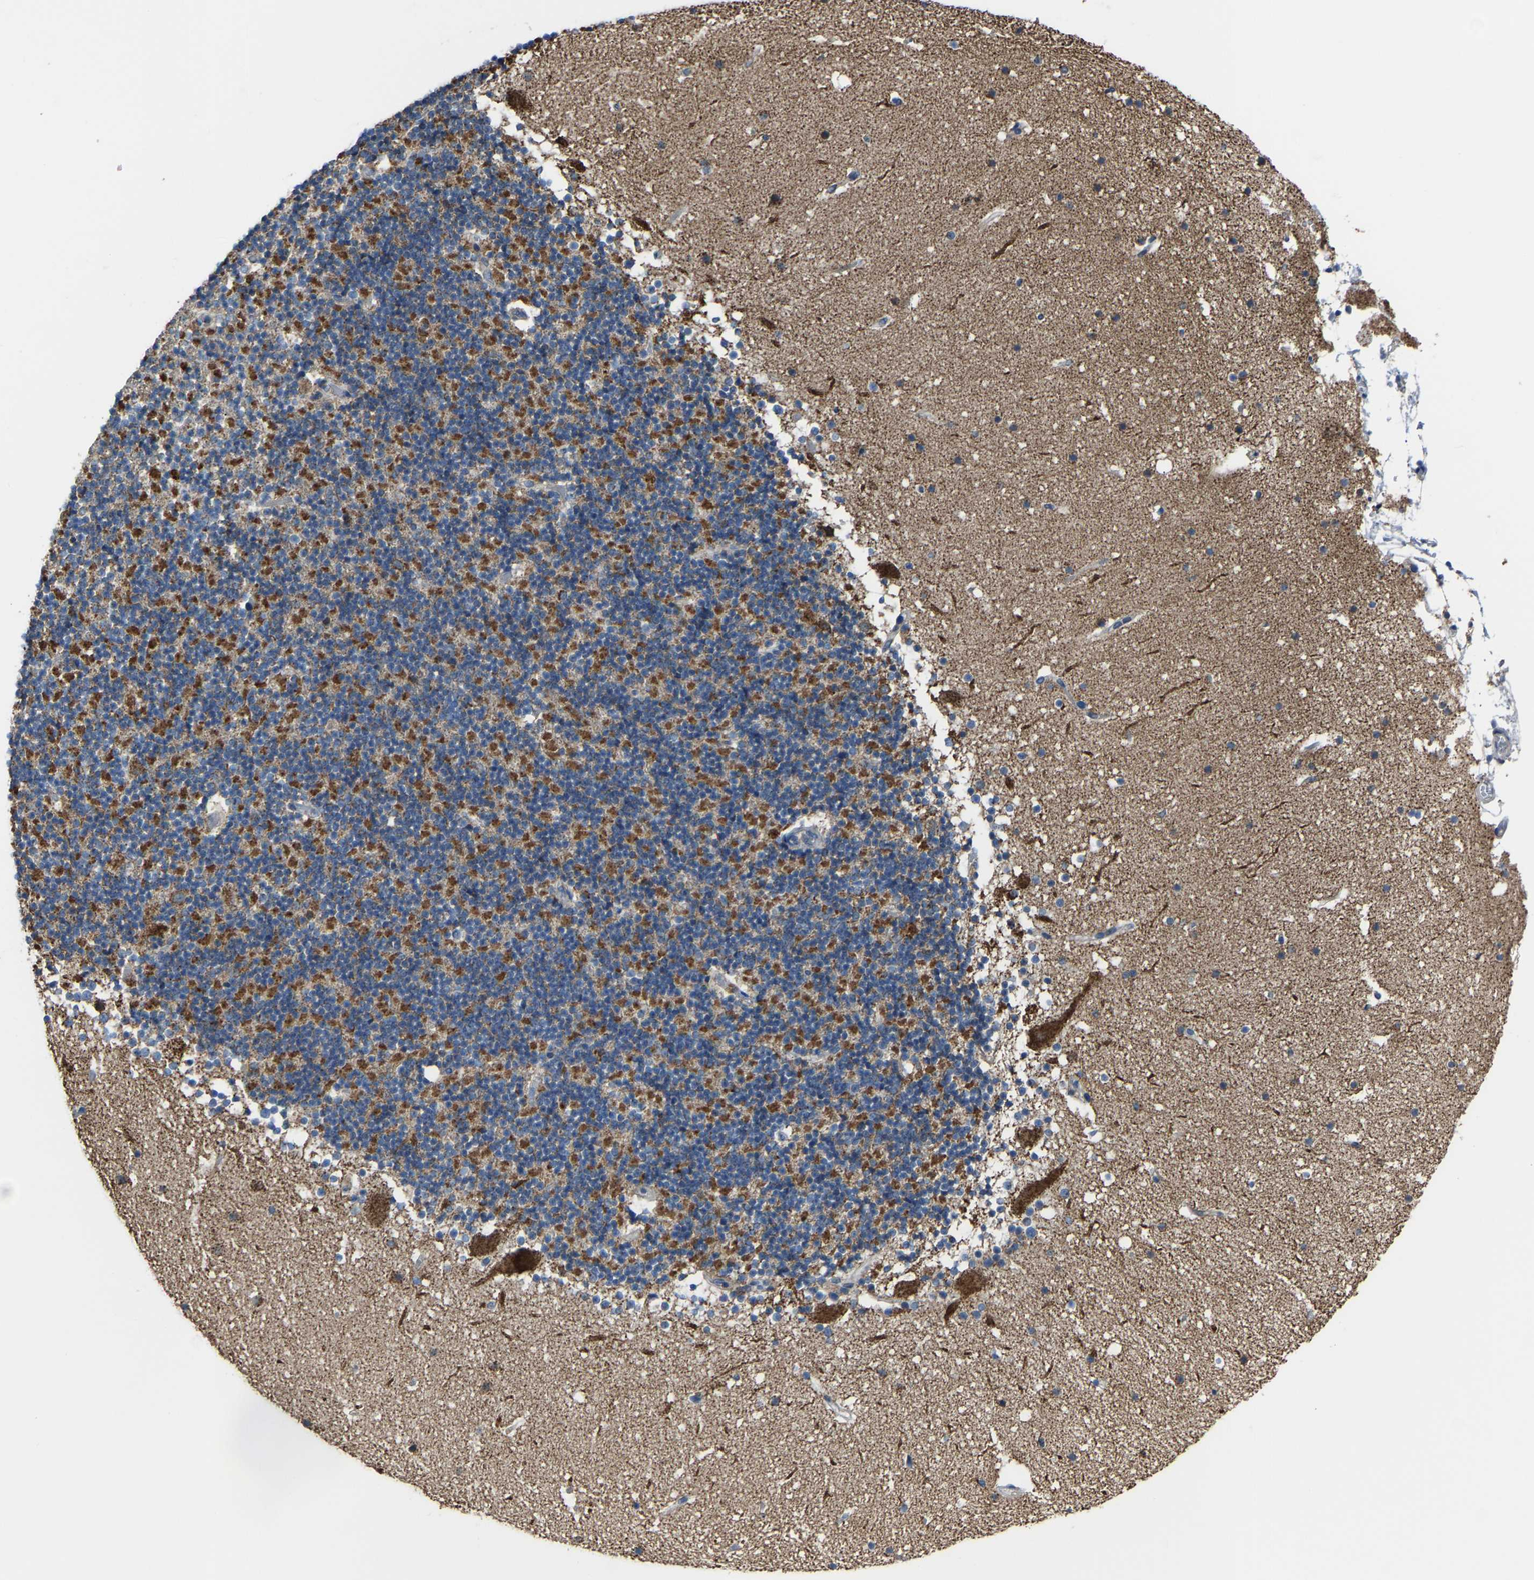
{"staining": {"intensity": "moderate", "quantity": ">75%", "location": "cytoplasmic/membranous"}, "tissue": "cerebellum", "cell_type": "Cells in granular layer", "image_type": "normal", "snomed": [{"axis": "morphology", "description": "Normal tissue, NOS"}, {"axis": "topography", "description": "Cerebellum"}], "caption": "A medium amount of moderate cytoplasmic/membranous expression is identified in approximately >75% of cells in granular layer in normal cerebellum.", "gene": "CANT1", "patient": {"sex": "male", "age": 57}}